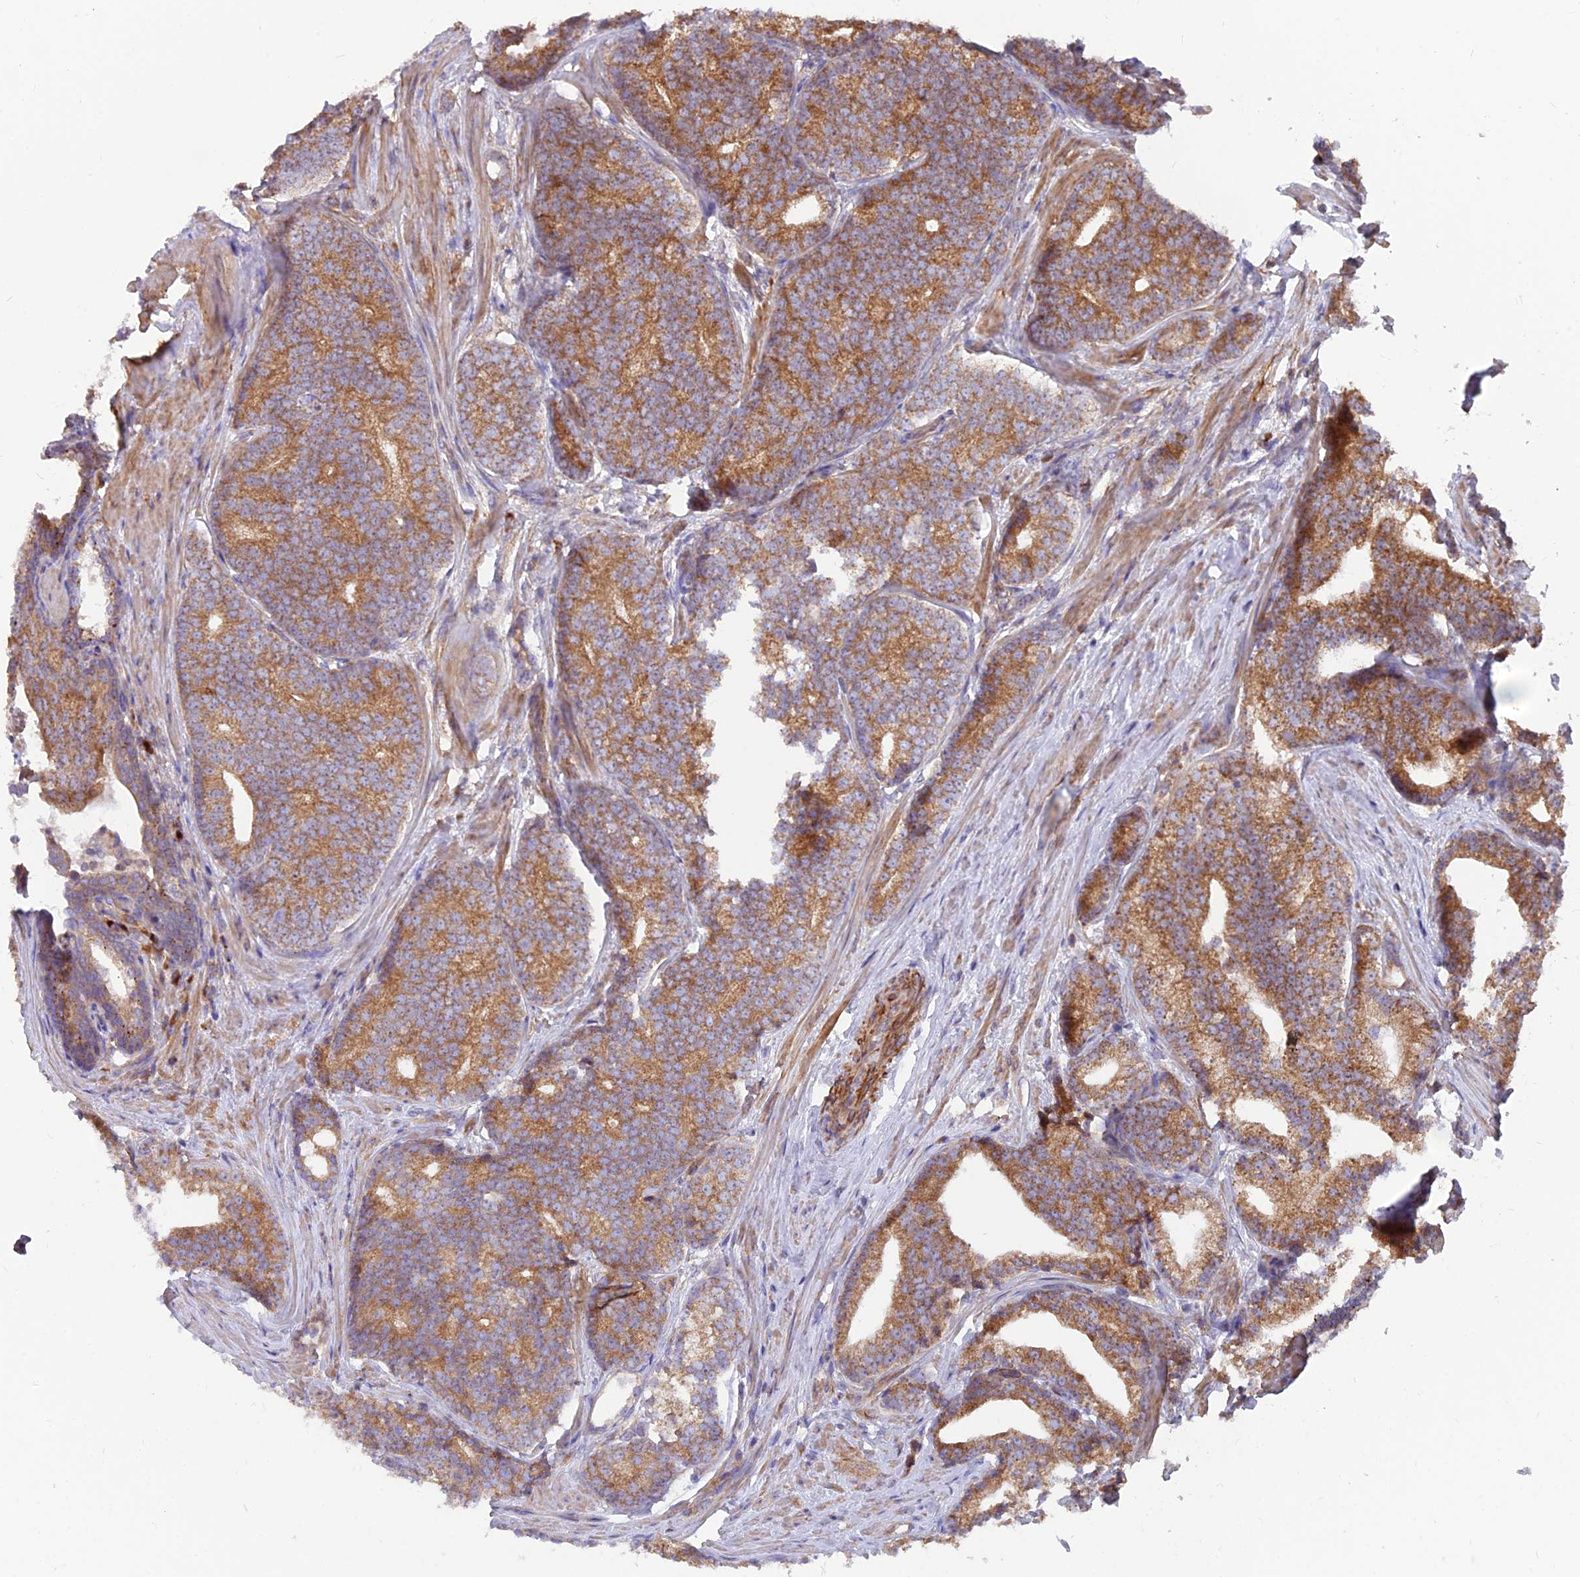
{"staining": {"intensity": "moderate", "quantity": ">75%", "location": "cytoplasmic/membranous"}, "tissue": "prostate cancer", "cell_type": "Tumor cells", "image_type": "cancer", "snomed": [{"axis": "morphology", "description": "Adenocarcinoma, Low grade"}, {"axis": "topography", "description": "Prostate"}], "caption": "DAB (3,3'-diaminobenzidine) immunohistochemical staining of human adenocarcinoma (low-grade) (prostate) displays moderate cytoplasmic/membranous protein positivity in approximately >75% of tumor cells.", "gene": "TBC1D20", "patient": {"sex": "male", "age": 71}}